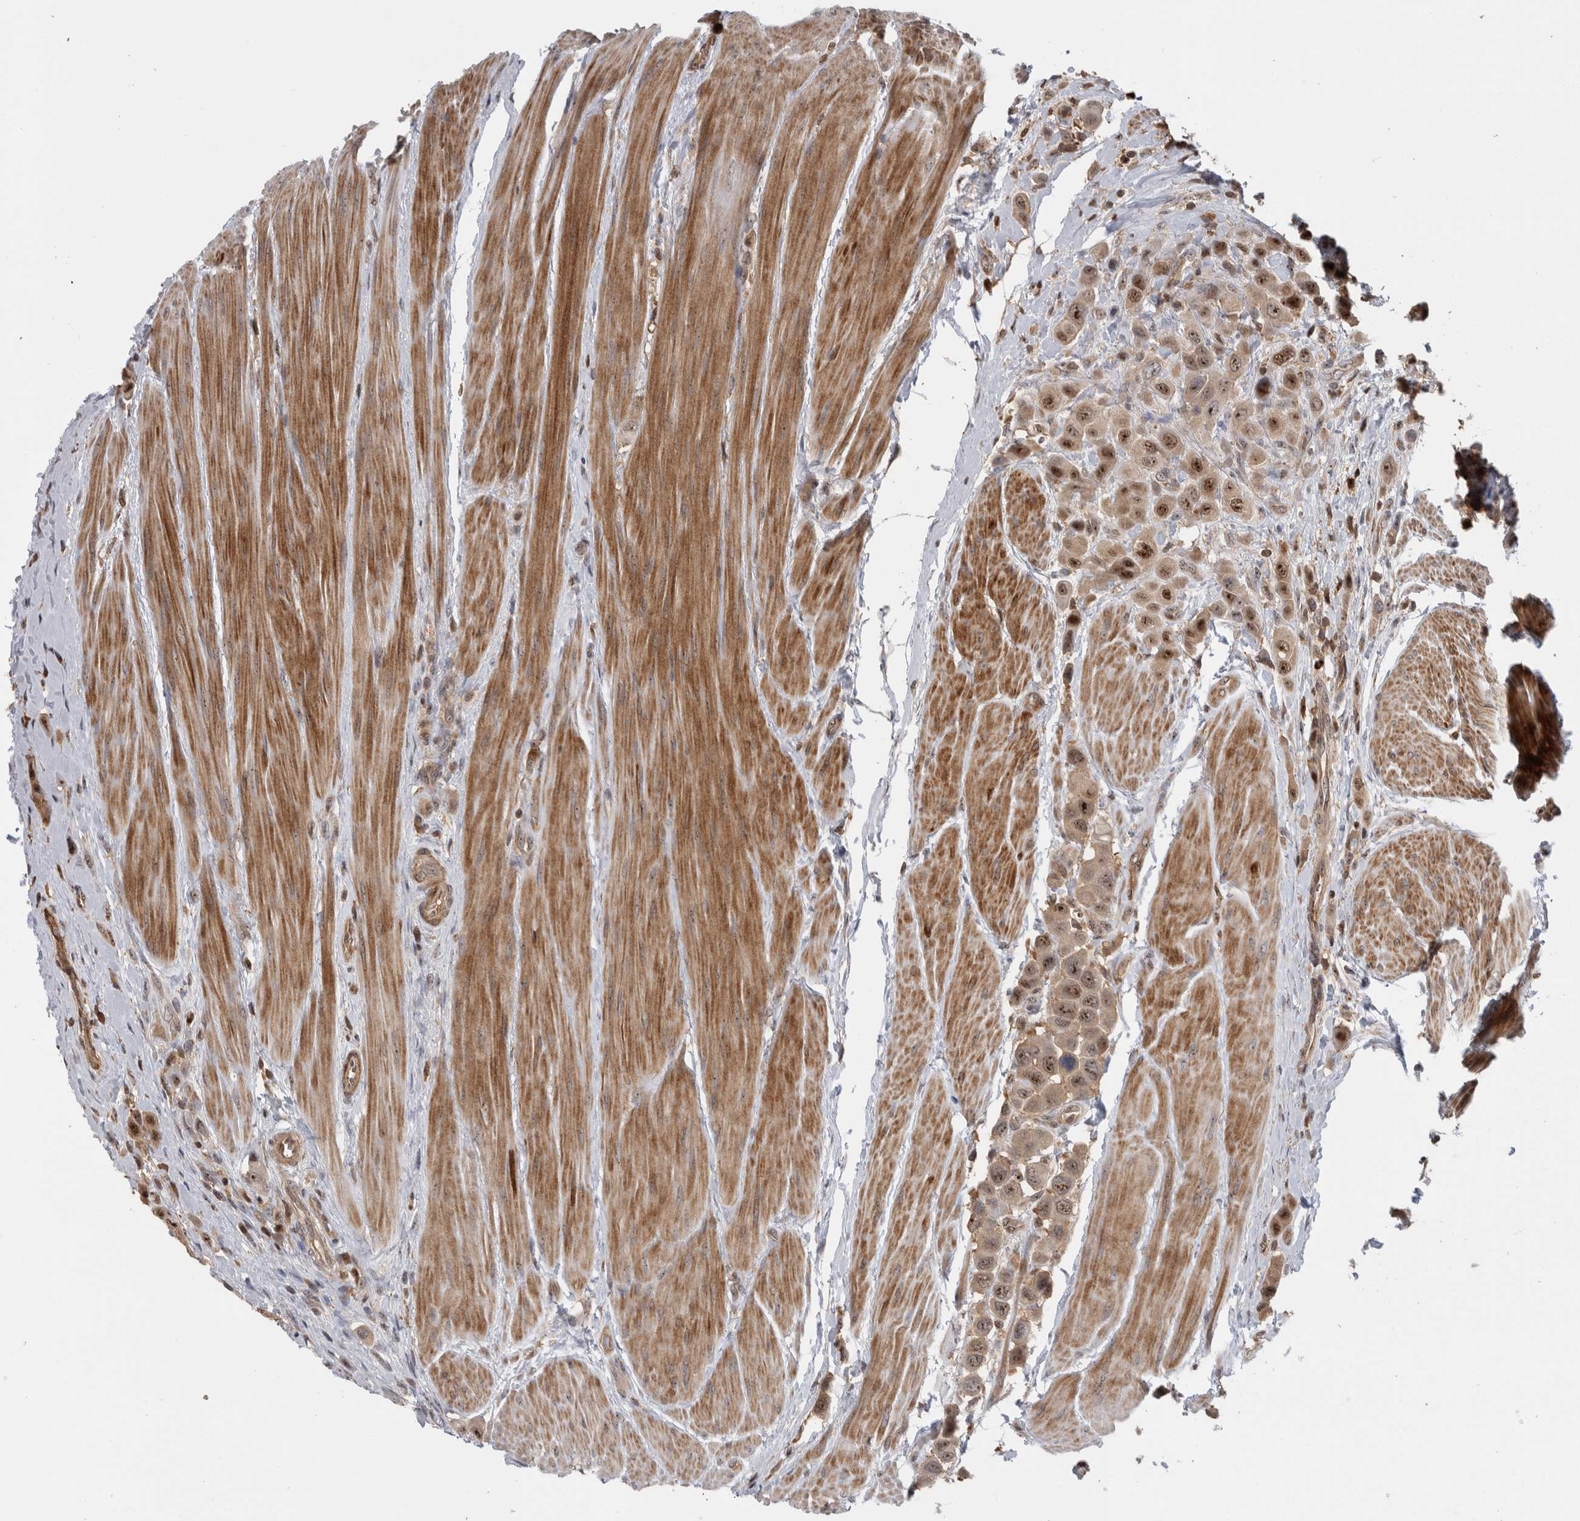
{"staining": {"intensity": "moderate", "quantity": ">75%", "location": "cytoplasmic/membranous,nuclear"}, "tissue": "urothelial cancer", "cell_type": "Tumor cells", "image_type": "cancer", "snomed": [{"axis": "morphology", "description": "Urothelial carcinoma, High grade"}, {"axis": "topography", "description": "Urinary bladder"}], "caption": "Protein expression analysis of urothelial carcinoma (high-grade) demonstrates moderate cytoplasmic/membranous and nuclear staining in about >75% of tumor cells.", "gene": "TDRD7", "patient": {"sex": "male", "age": 50}}